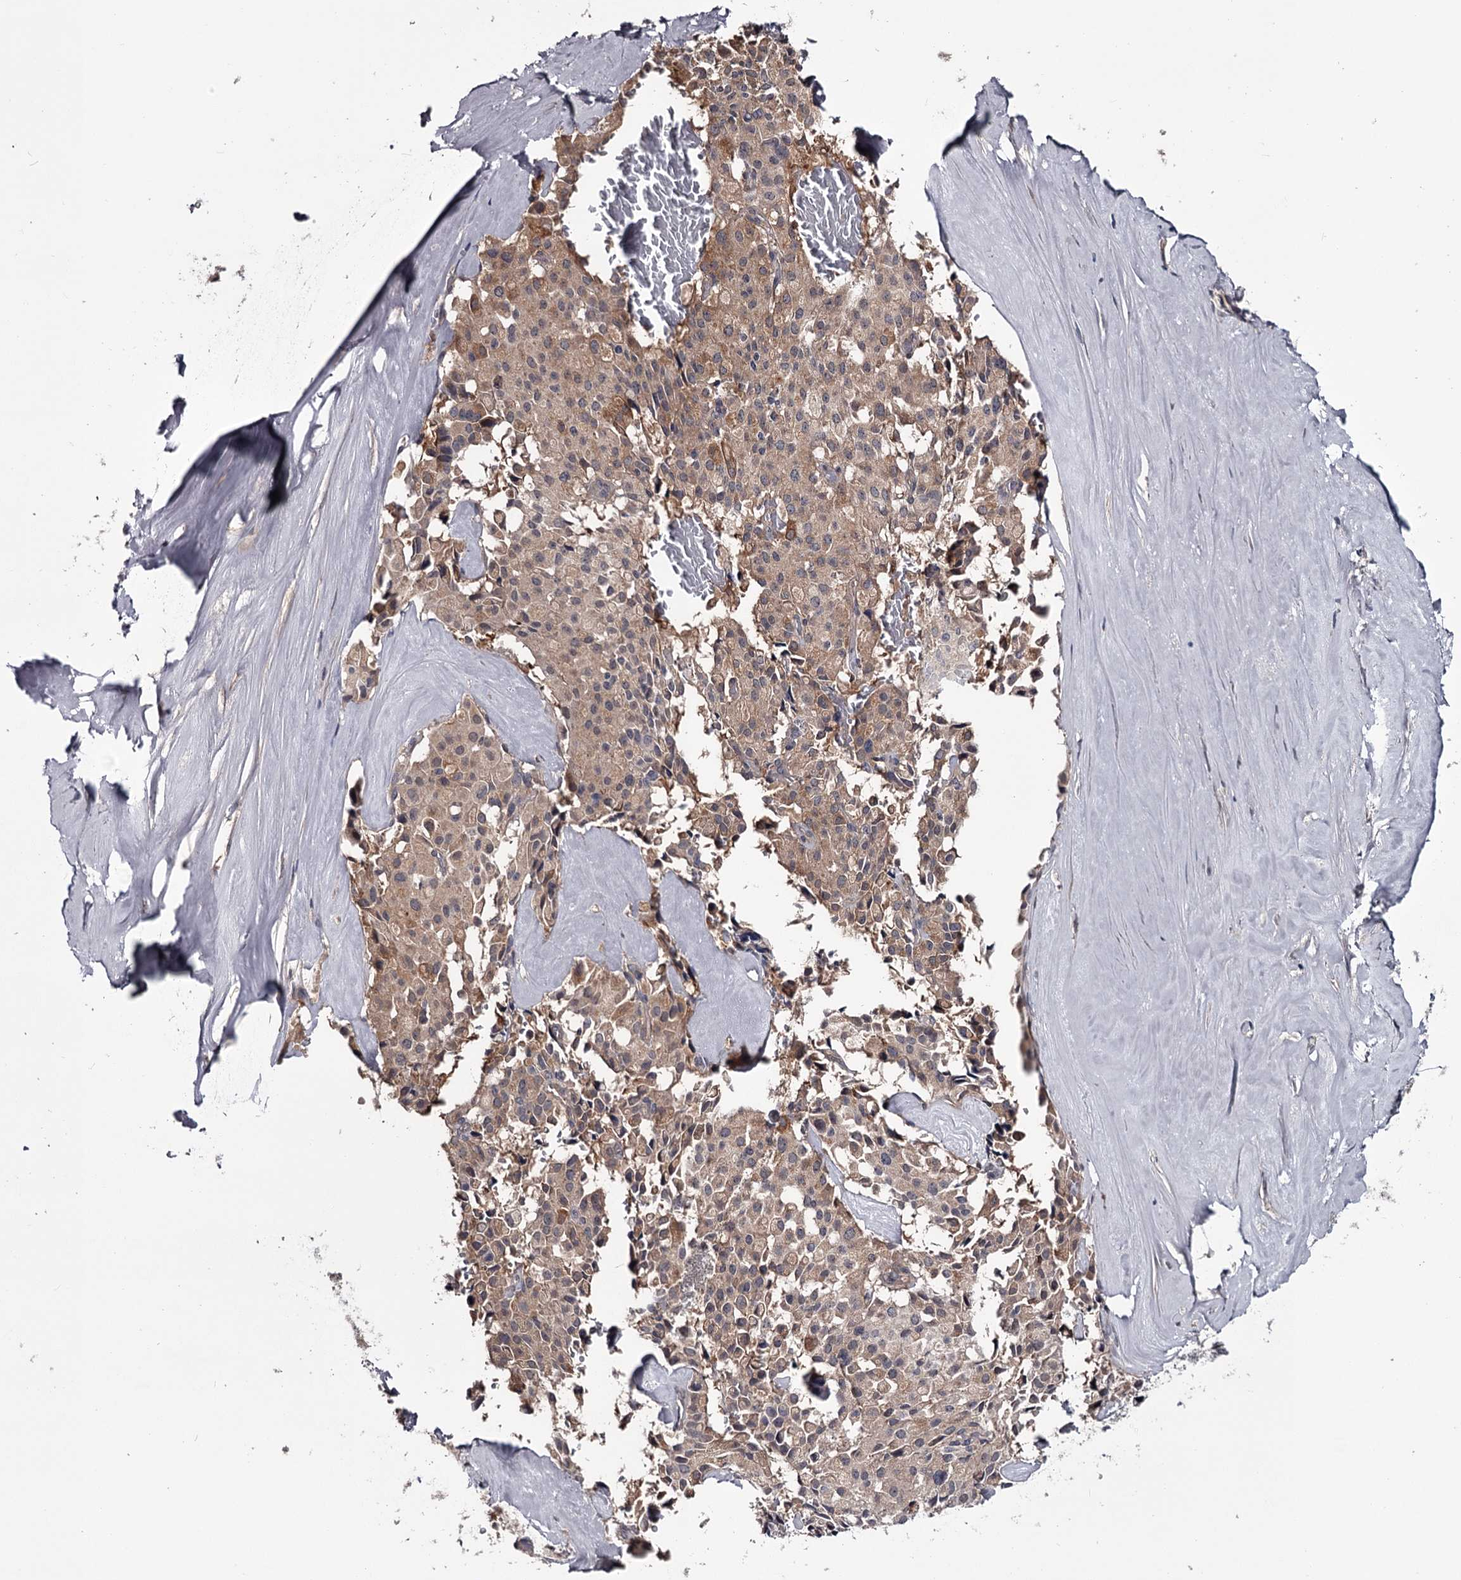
{"staining": {"intensity": "weak", "quantity": ">75%", "location": "cytoplasmic/membranous"}, "tissue": "pancreatic cancer", "cell_type": "Tumor cells", "image_type": "cancer", "snomed": [{"axis": "morphology", "description": "Adenocarcinoma, NOS"}, {"axis": "topography", "description": "Pancreas"}], "caption": "Adenocarcinoma (pancreatic) was stained to show a protein in brown. There is low levels of weak cytoplasmic/membranous positivity in about >75% of tumor cells.", "gene": "DAO", "patient": {"sex": "male", "age": 65}}